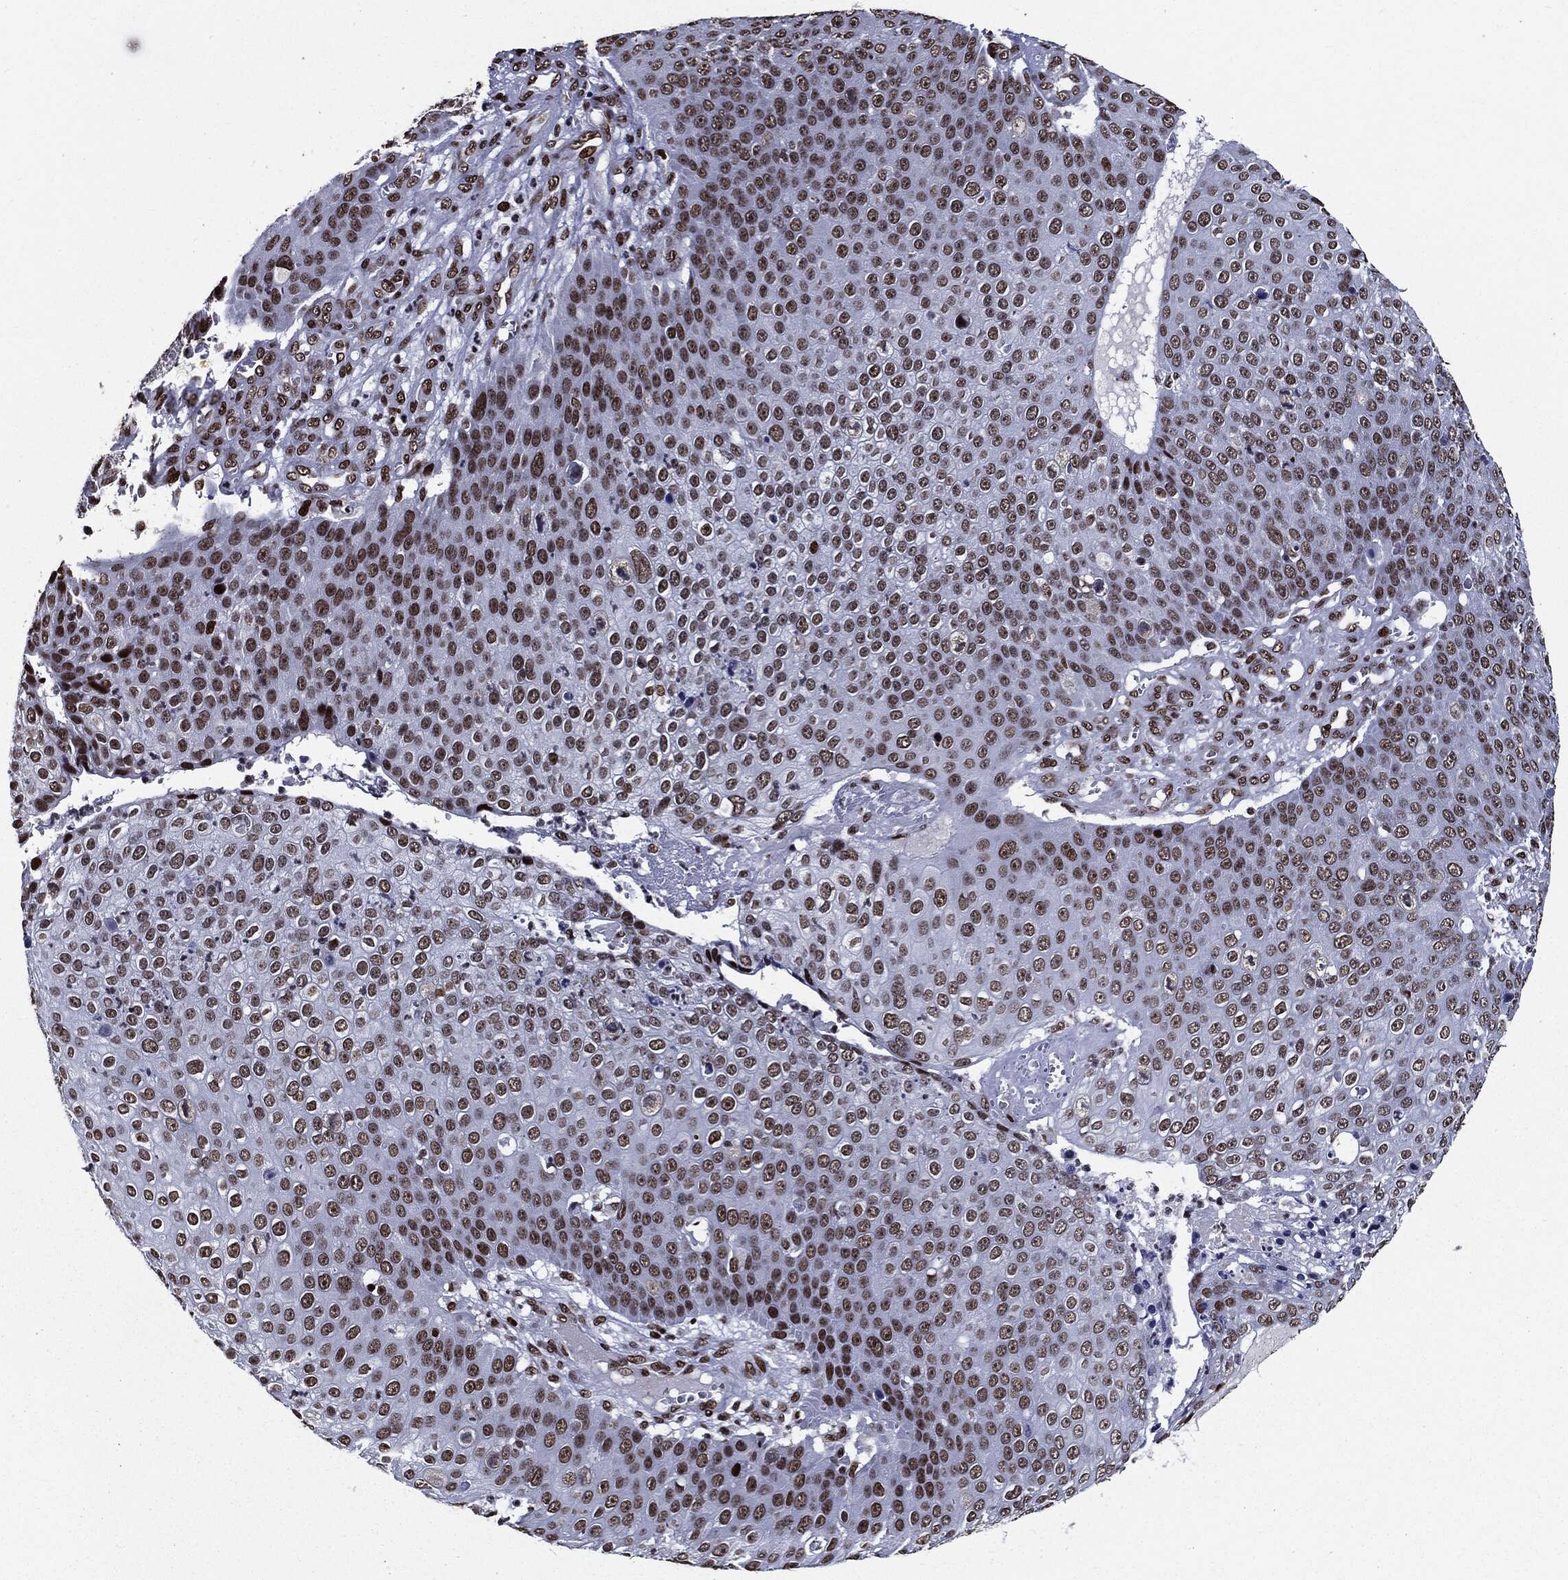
{"staining": {"intensity": "moderate", "quantity": ">75%", "location": "nuclear"}, "tissue": "skin cancer", "cell_type": "Tumor cells", "image_type": "cancer", "snomed": [{"axis": "morphology", "description": "Squamous cell carcinoma, NOS"}, {"axis": "topography", "description": "Skin"}], "caption": "The immunohistochemical stain shows moderate nuclear staining in tumor cells of skin cancer (squamous cell carcinoma) tissue.", "gene": "ZFP91", "patient": {"sex": "male", "age": 71}}